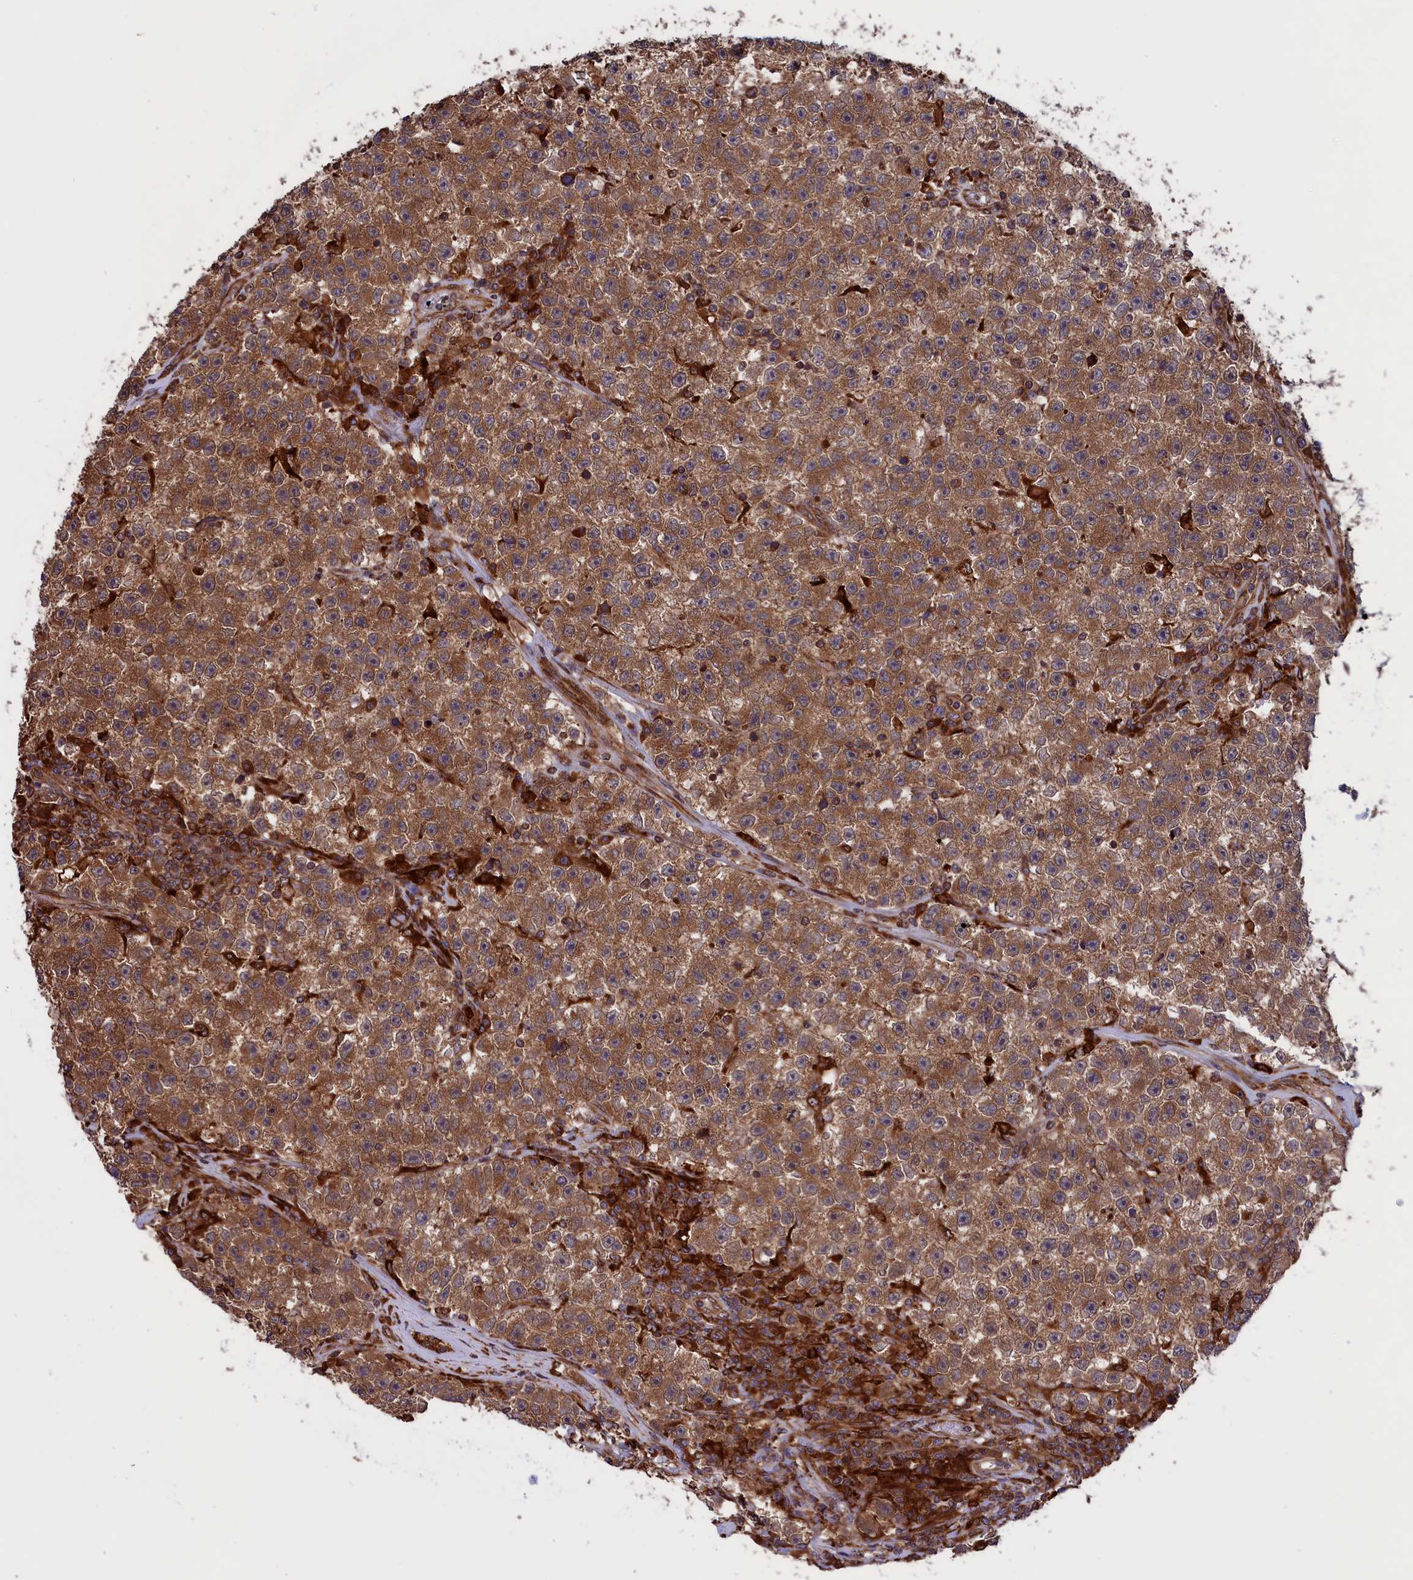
{"staining": {"intensity": "moderate", "quantity": ">75%", "location": "cytoplasmic/membranous"}, "tissue": "testis cancer", "cell_type": "Tumor cells", "image_type": "cancer", "snomed": [{"axis": "morphology", "description": "Seminoma, NOS"}, {"axis": "topography", "description": "Testis"}], "caption": "Immunohistochemical staining of human testis cancer (seminoma) demonstrates medium levels of moderate cytoplasmic/membranous protein expression in about >75% of tumor cells.", "gene": "PLA2G4C", "patient": {"sex": "male", "age": 22}}